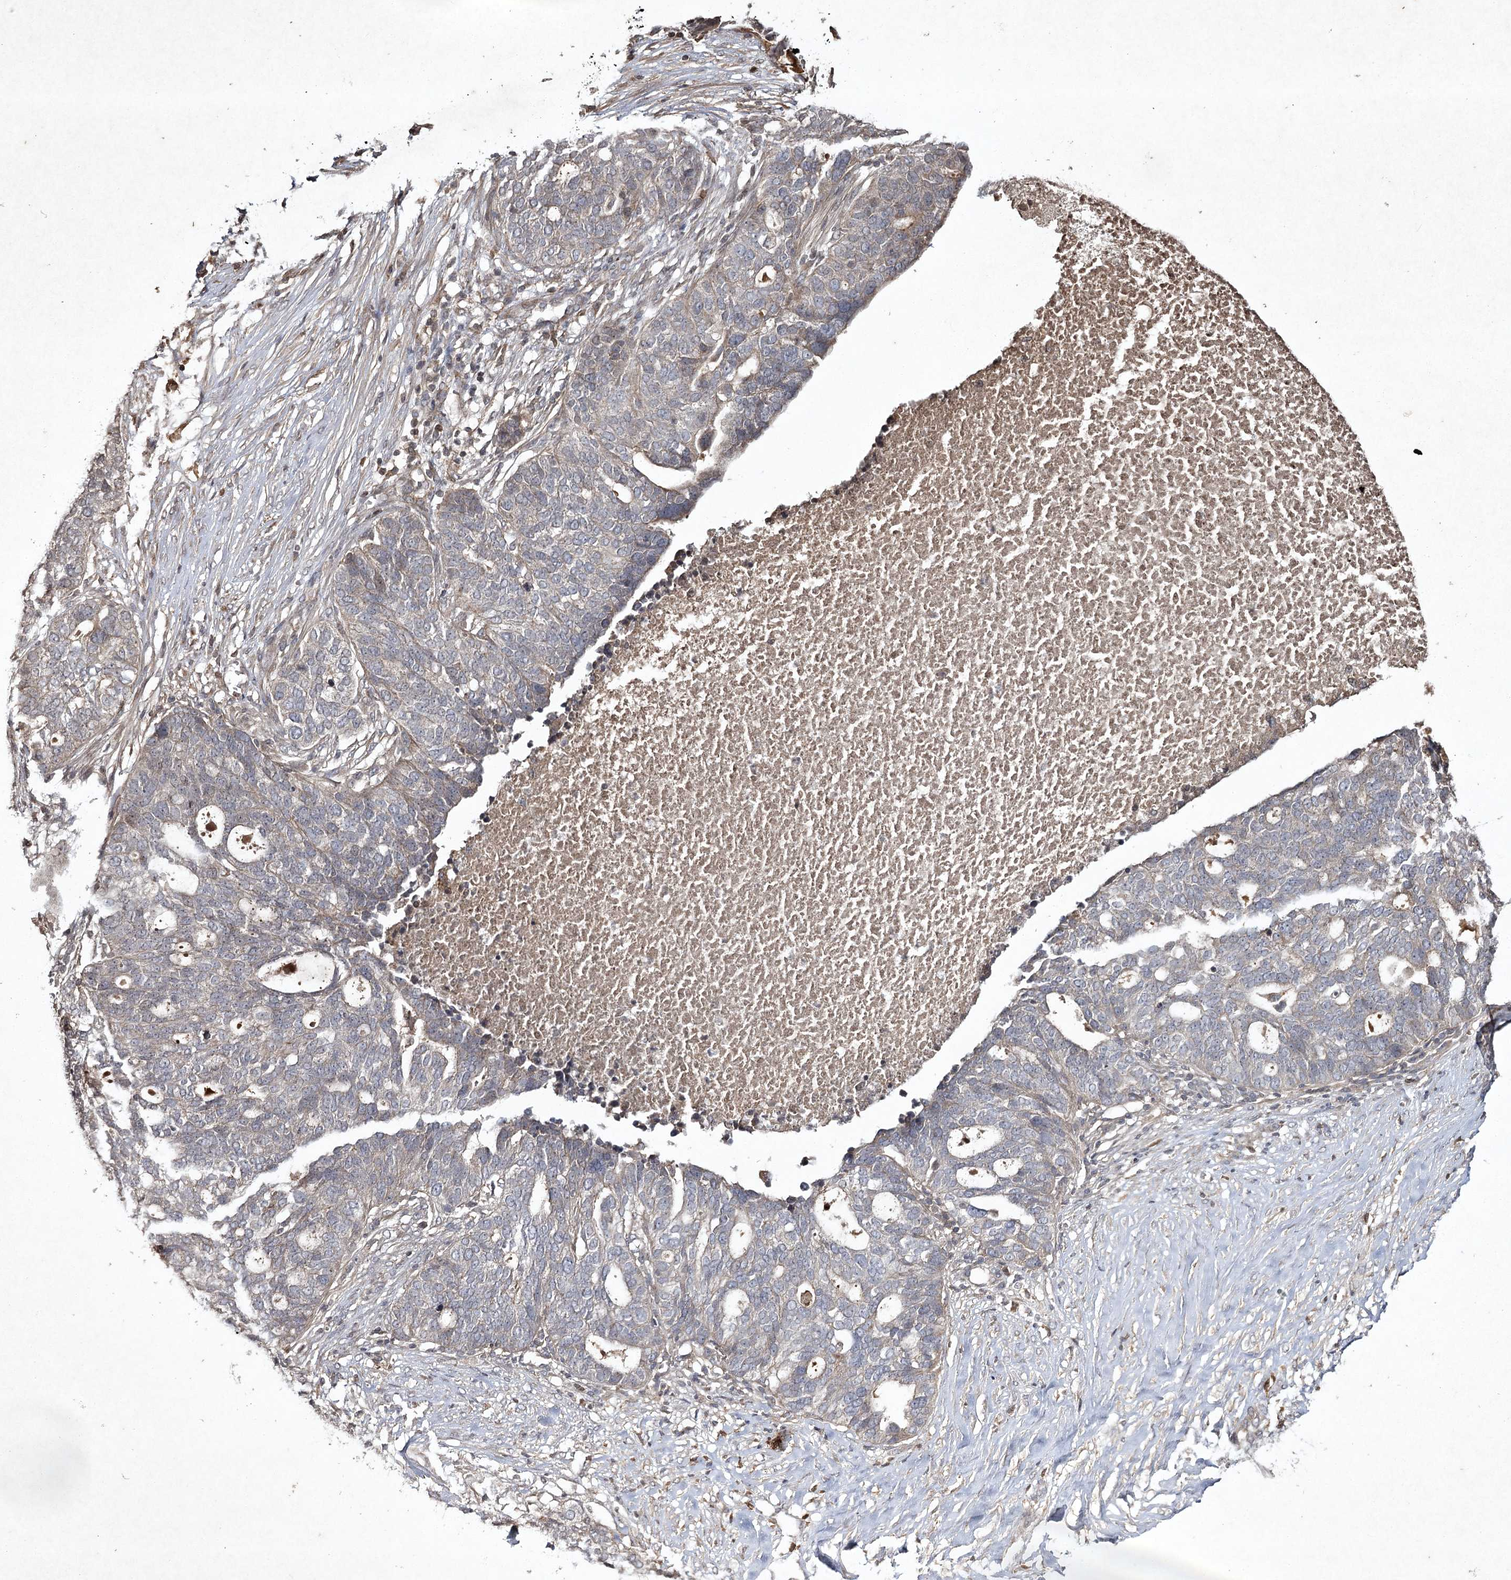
{"staining": {"intensity": "weak", "quantity": "<25%", "location": "cytoplasmic/membranous"}, "tissue": "ovarian cancer", "cell_type": "Tumor cells", "image_type": "cancer", "snomed": [{"axis": "morphology", "description": "Cystadenocarcinoma, serous, NOS"}, {"axis": "topography", "description": "Ovary"}], "caption": "Immunohistochemical staining of ovarian serous cystadenocarcinoma shows no significant positivity in tumor cells.", "gene": "CYP2B6", "patient": {"sex": "female", "age": 59}}